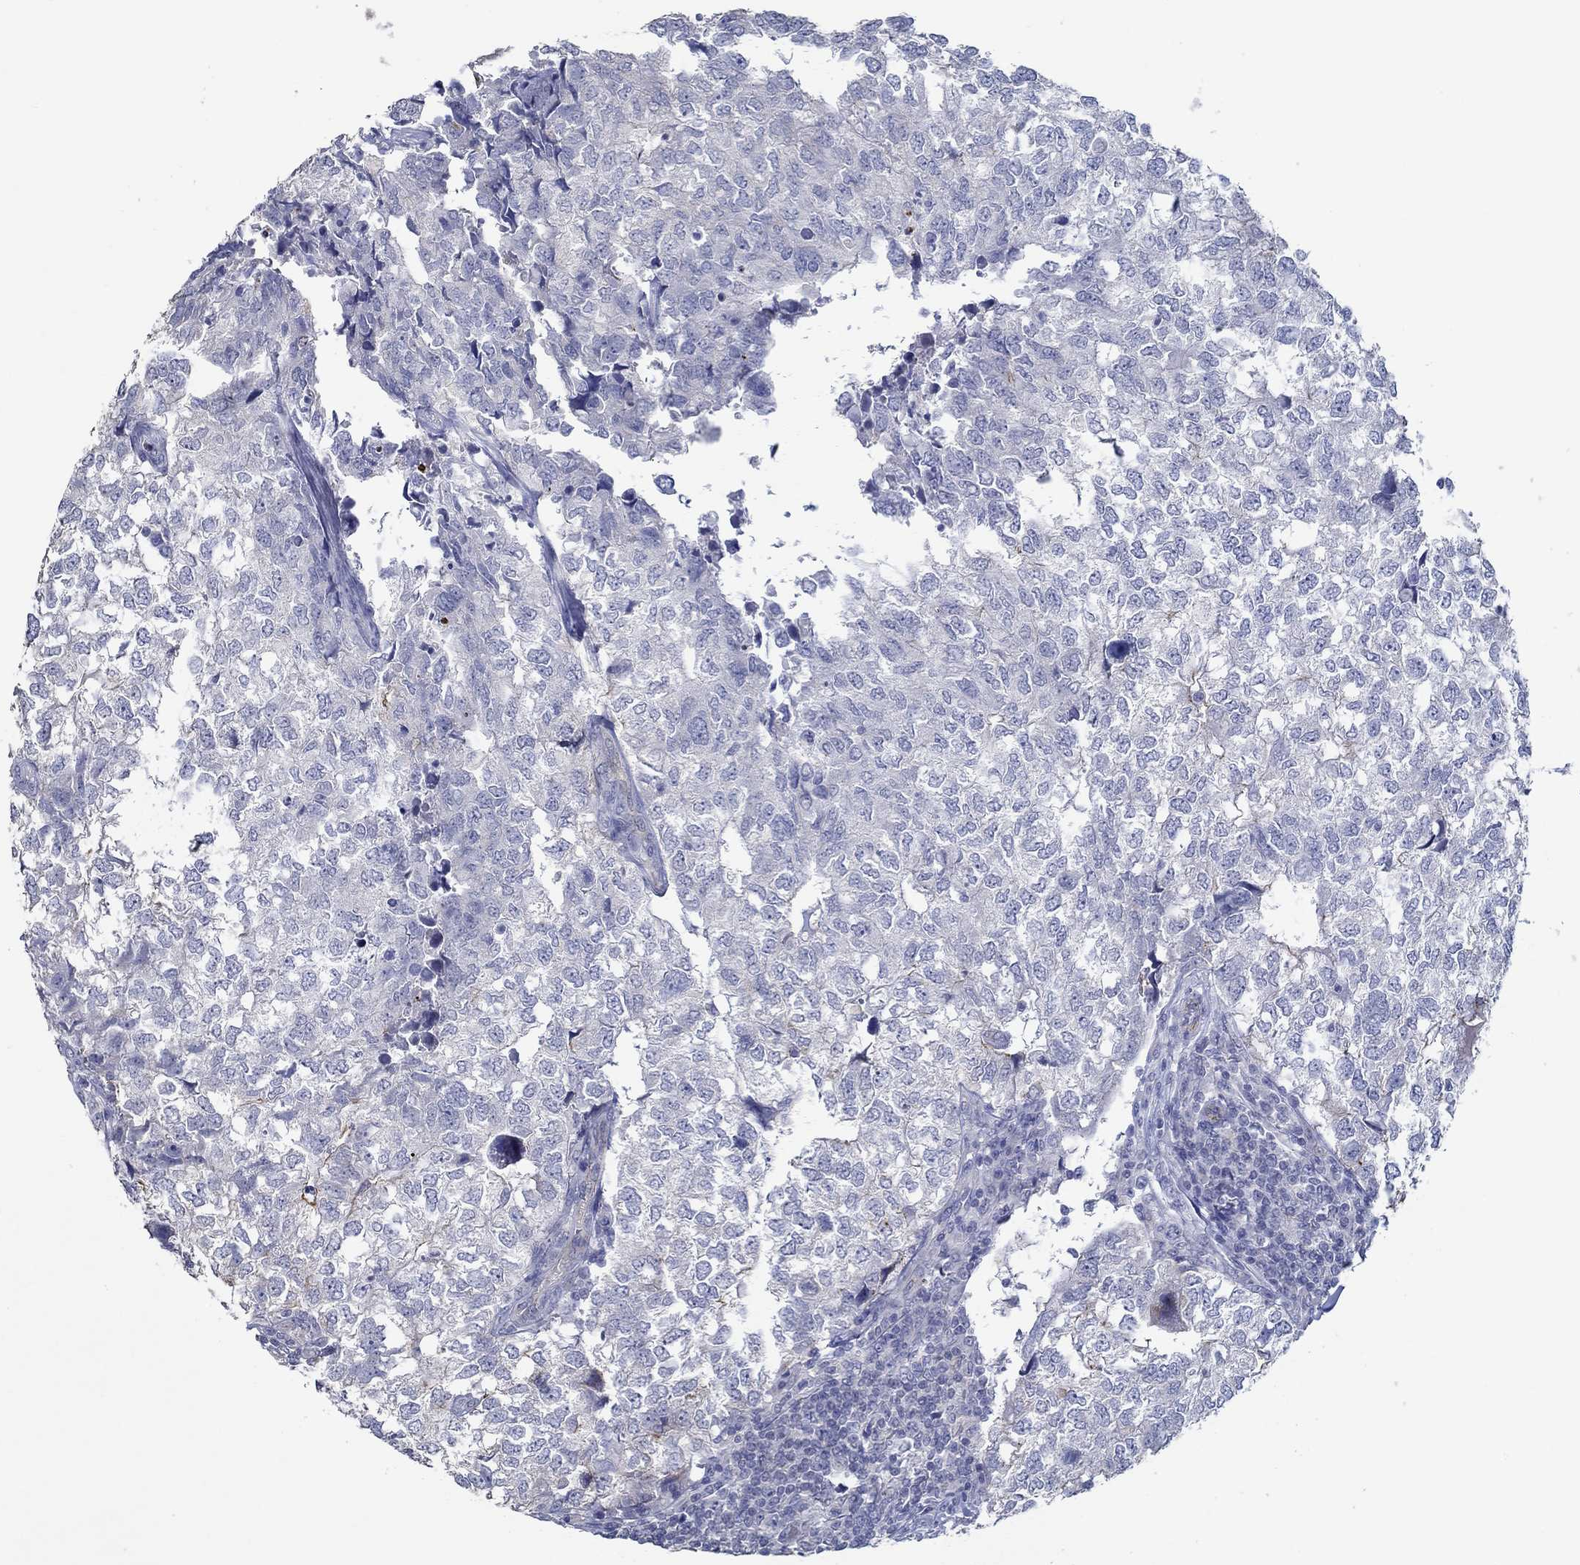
{"staining": {"intensity": "negative", "quantity": "none", "location": "none"}, "tissue": "breast cancer", "cell_type": "Tumor cells", "image_type": "cancer", "snomed": [{"axis": "morphology", "description": "Duct carcinoma"}, {"axis": "topography", "description": "Breast"}], "caption": "A high-resolution histopathology image shows immunohistochemistry staining of infiltrating ductal carcinoma (breast), which exhibits no significant positivity in tumor cells.", "gene": "GJA5", "patient": {"sex": "female", "age": 30}}